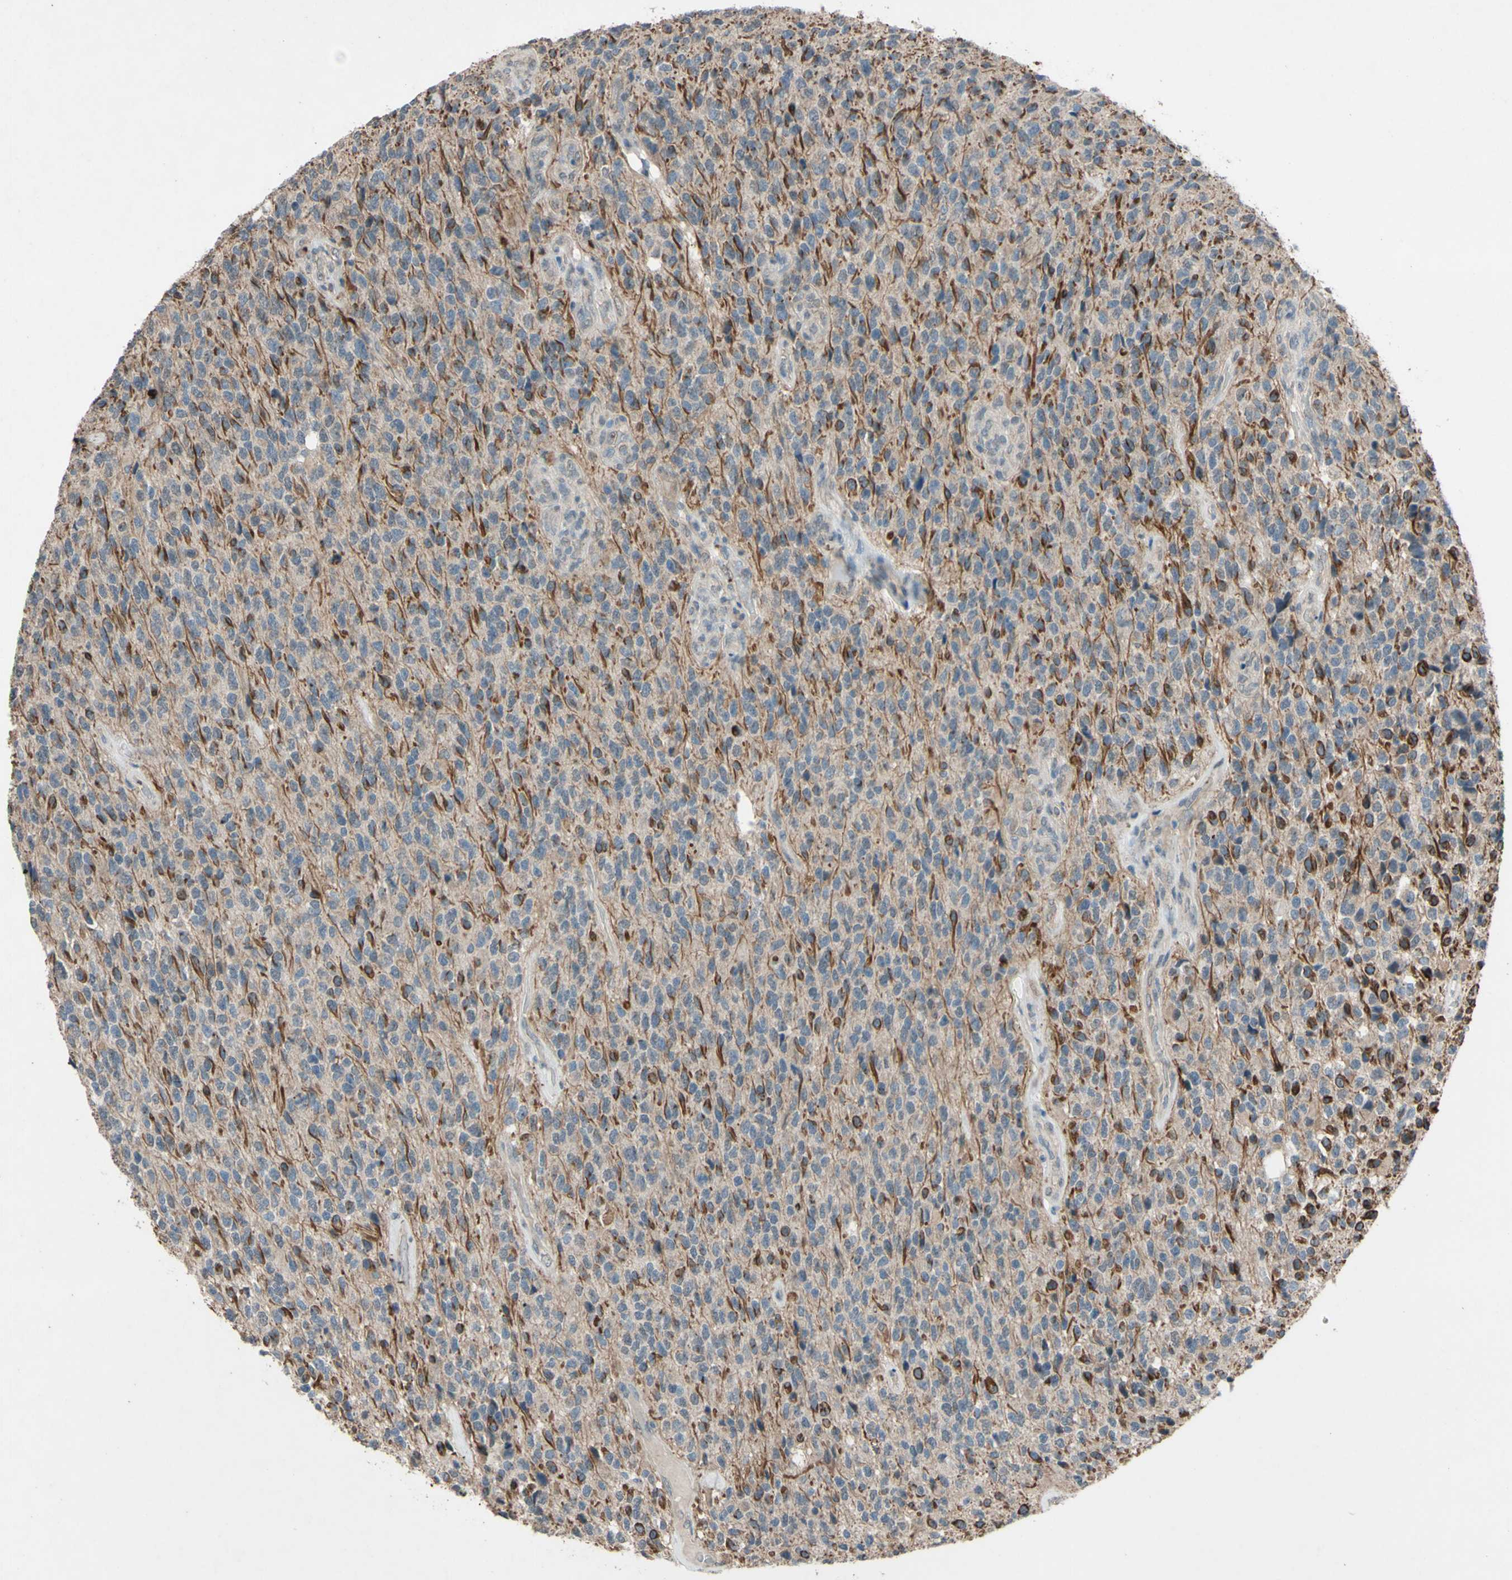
{"staining": {"intensity": "strong", "quantity": "<25%", "location": "cytoplasmic/membranous"}, "tissue": "glioma", "cell_type": "Tumor cells", "image_type": "cancer", "snomed": [{"axis": "morphology", "description": "Glioma, malignant, High grade"}, {"axis": "topography", "description": "pancreas cauda"}], "caption": "Malignant high-grade glioma tissue reveals strong cytoplasmic/membranous expression in about <25% of tumor cells Nuclei are stained in blue.", "gene": "CDCP1", "patient": {"sex": "male", "age": 60}}